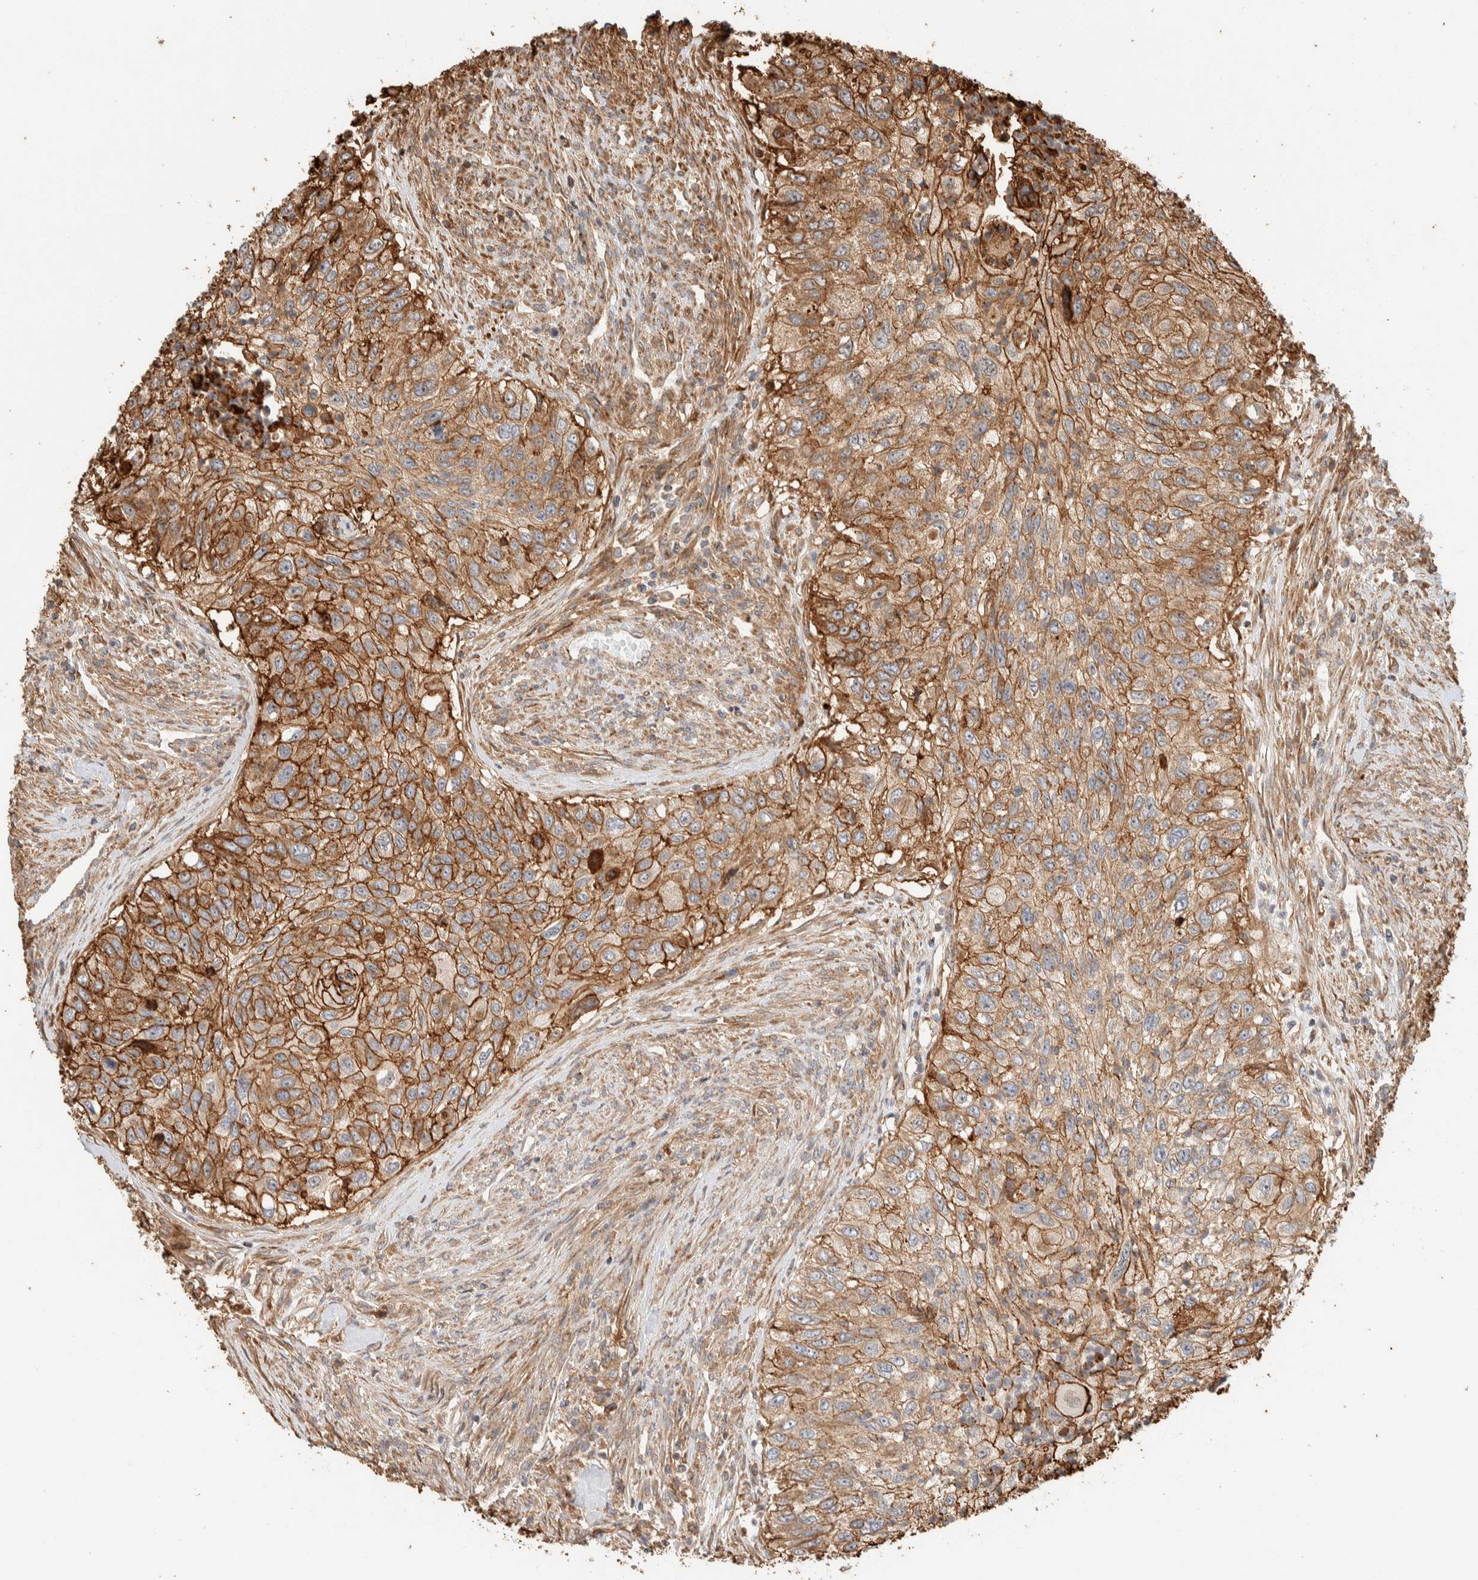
{"staining": {"intensity": "strong", "quantity": ">75%", "location": "cytoplasmic/membranous"}, "tissue": "urothelial cancer", "cell_type": "Tumor cells", "image_type": "cancer", "snomed": [{"axis": "morphology", "description": "Urothelial carcinoma, High grade"}, {"axis": "topography", "description": "Urinary bladder"}], "caption": "DAB (3,3'-diaminobenzidine) immunohistochemical staining of urothelial carcinoma (high-grade) displays strong cytoplasmic/membranous protein expression in approximately >75% of tumor cells. The staining was performed using DAB to visualize the protein expression in brown, while the nuclei were stained in blue with hematoxylin (Magnification: 20x).", "gene": "KIF9", "patient": {"sex": "female", "age": 60}}